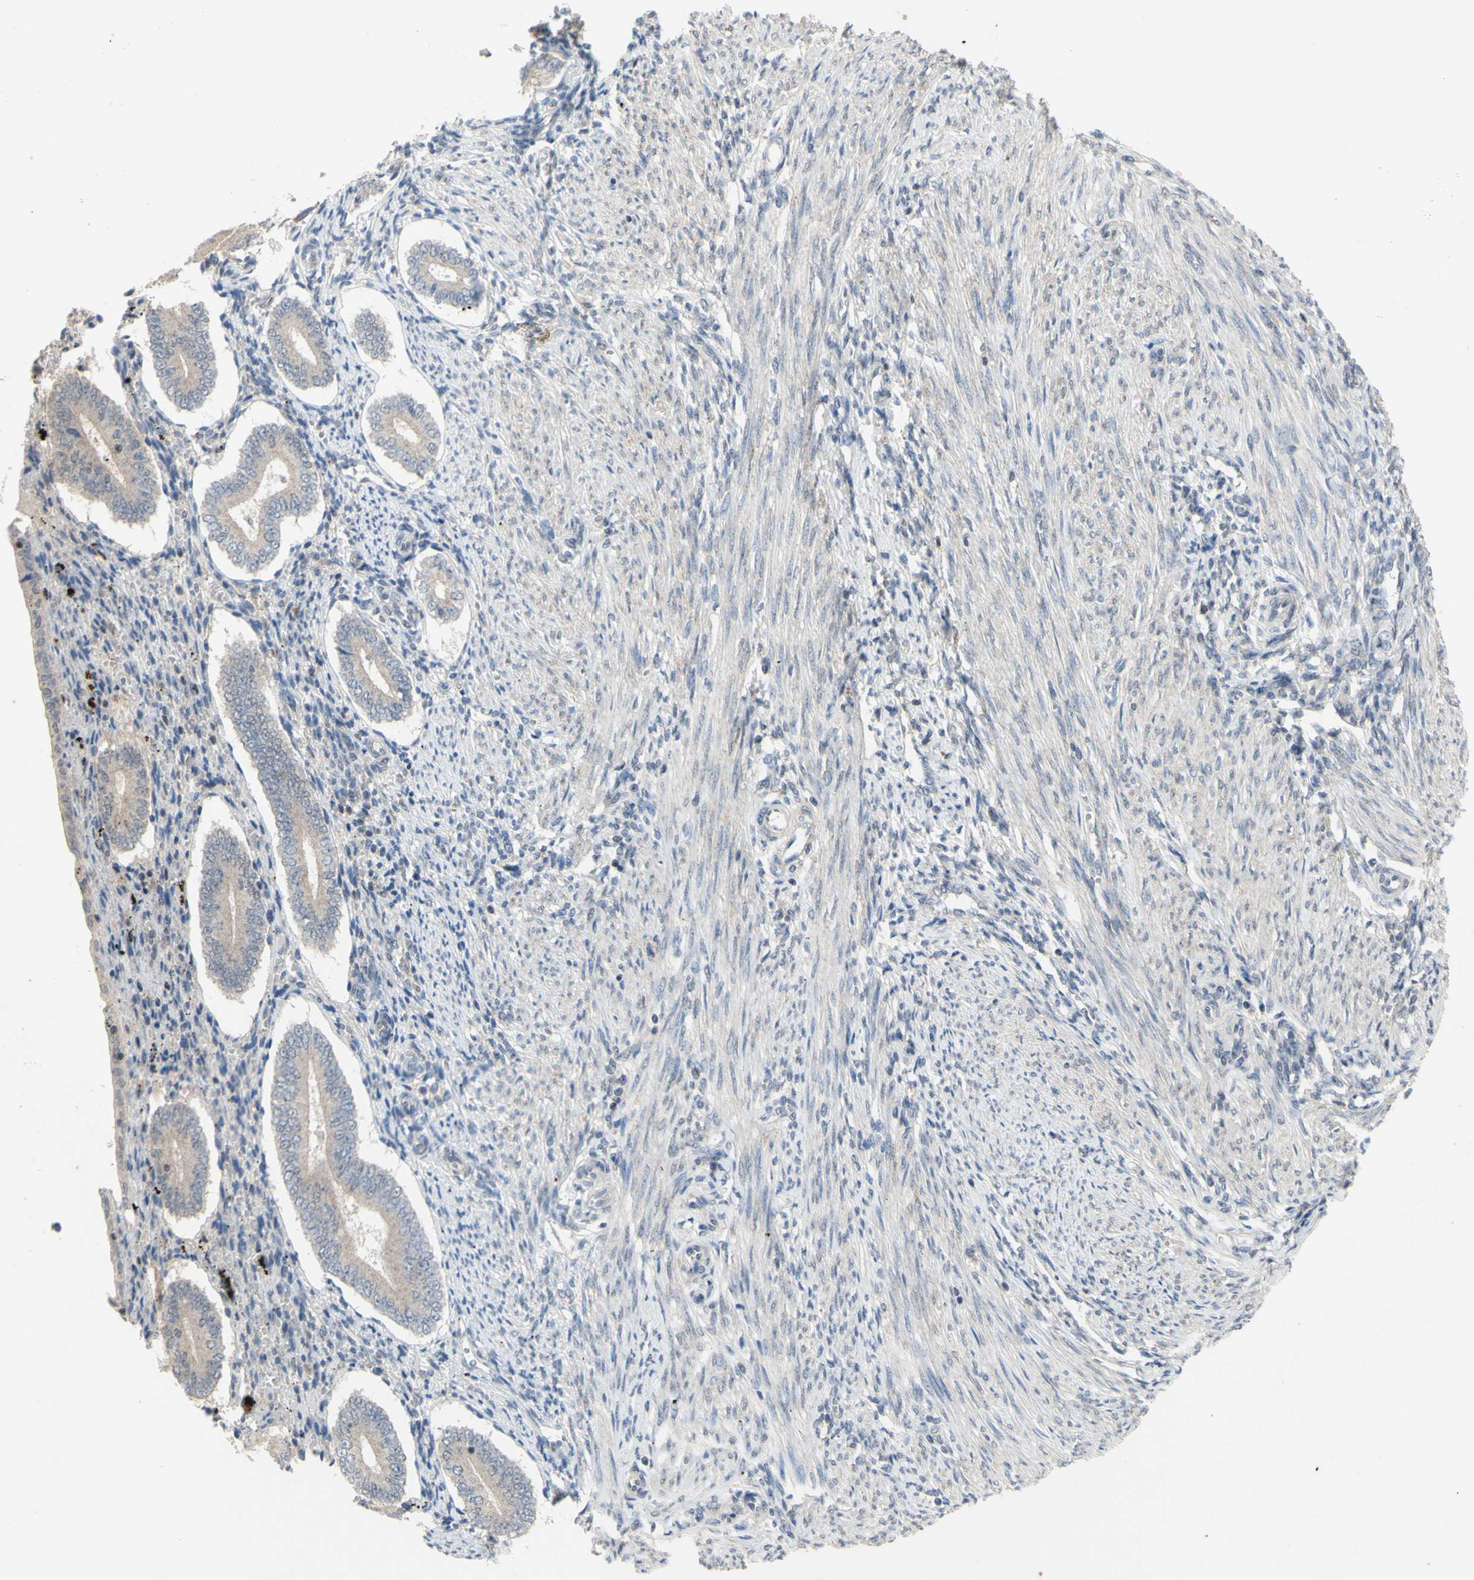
{"staining": {"intensity": "negative", "quantity": "none", "location": "none"}, "tissue": "endometrium", "cell_type": "Cells in endometrial stroma", "image_type": "normal", "snomed": [{"axis": "morphology", "description": "Normal tissue, NOS"}, {"axis": "topography", "description": "Endometrium"}], "caption": "Photomicrograph shows no significant protein staining in cells in endometrial stroma of unremarkable endometrium. (DAB (3,3'-diaminobenzidine) immunohistochemistry (IHC) visualized using brightfield microscopy, high magnification).", "gene": "NLRP1", "patient": {"sex": "female", "age": 42}}